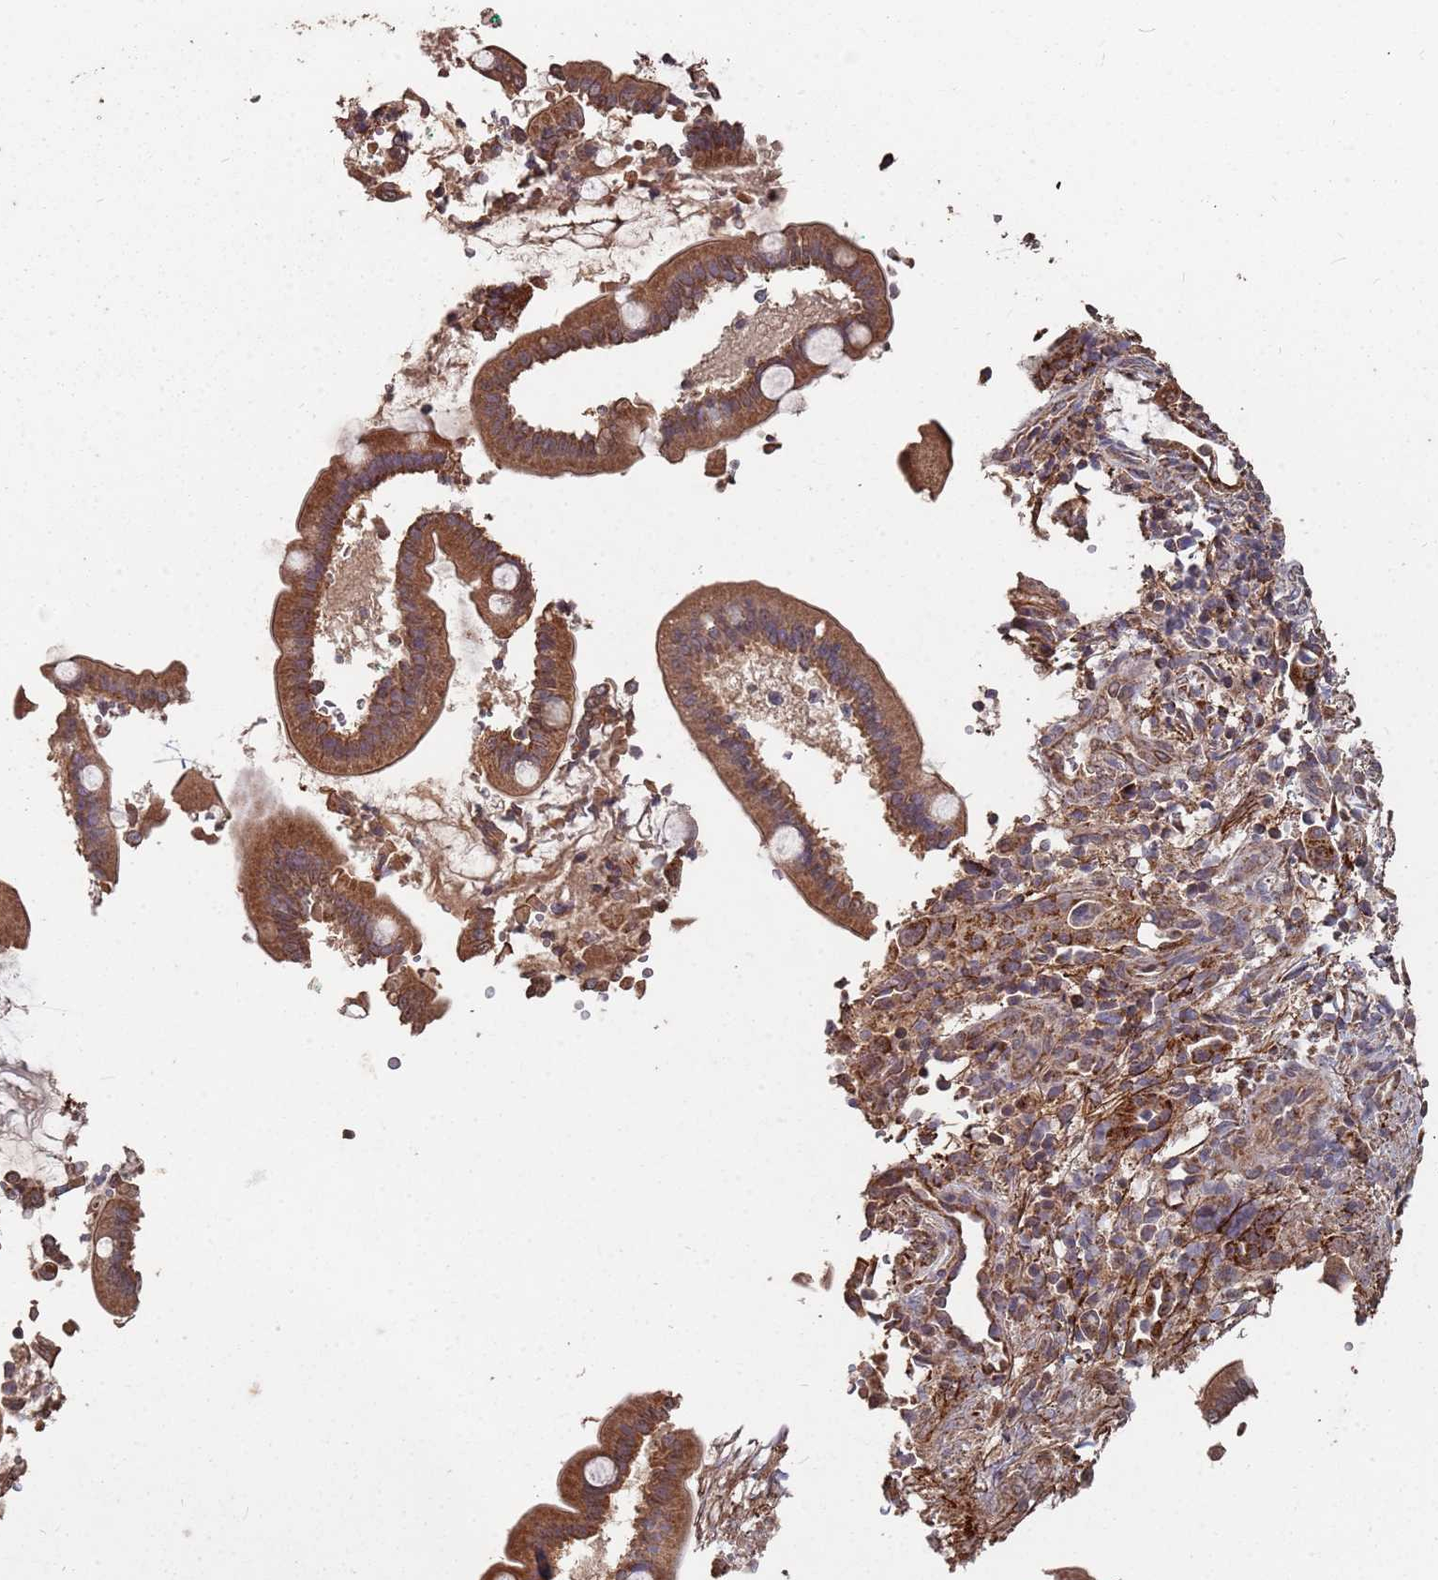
{"staining": {"intensity": "strong", "quantity": ">75%", "location": "cytoplasmic/membranous"}, "tissue": "pancreatic cancer", "cell_type": "Tumor cells", "image_type": "cancer", "snomed": [{"axis": "morphology", "description": "Normal tissue, NOS"}, {"axis": "morphology", "description": "Adenocarcinoma, NOS"}, {"axis": "topography", "description": "Pancreas"}], "caption": "Pancreatic cancer (adenocarcinoma) stained for a protein (brown) demonstrates strong cytoplasmic/membranous positive expression in about >75% of tumor cells.", "gene": "PRORP", "patient": {"sex": "female", "age": 55}}